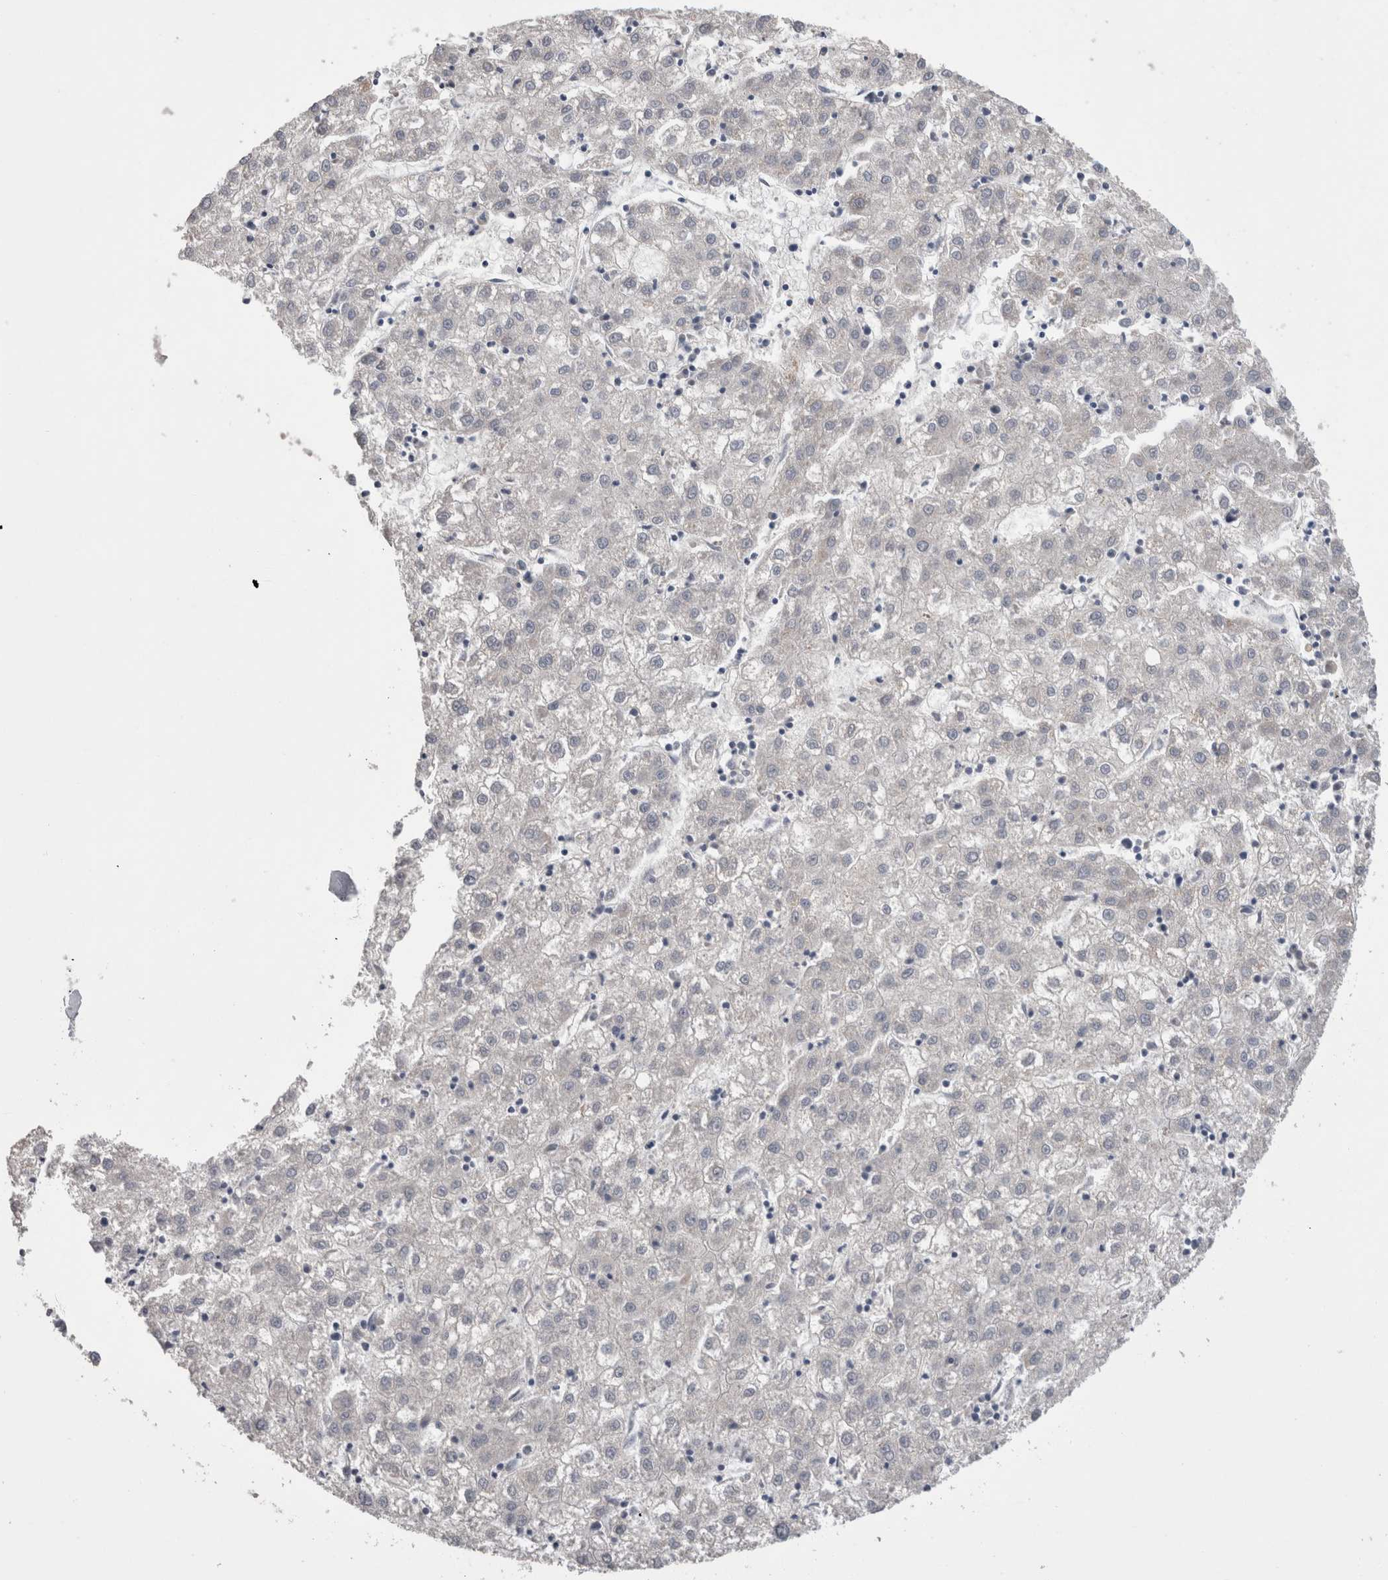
{"staining": {"intensity": "negative", "quantity": "none", "location": "none"}, "tissue": "liver cancer", "cell_type": "Tumor cells", "image_type": "cancer", "snomed": [{"axis": "morphology", "description": "Carcinoma, Hepatocellular, NOS"}, {"axis": "topography", "description": "Liver"}], "caption": "Immunohistochemistry of human hepatocellular carcinoma (liver) exhibits no expression in tumor cells.", "gene": "DCTN6", "patient": {"sex": "male", "age": 72}}